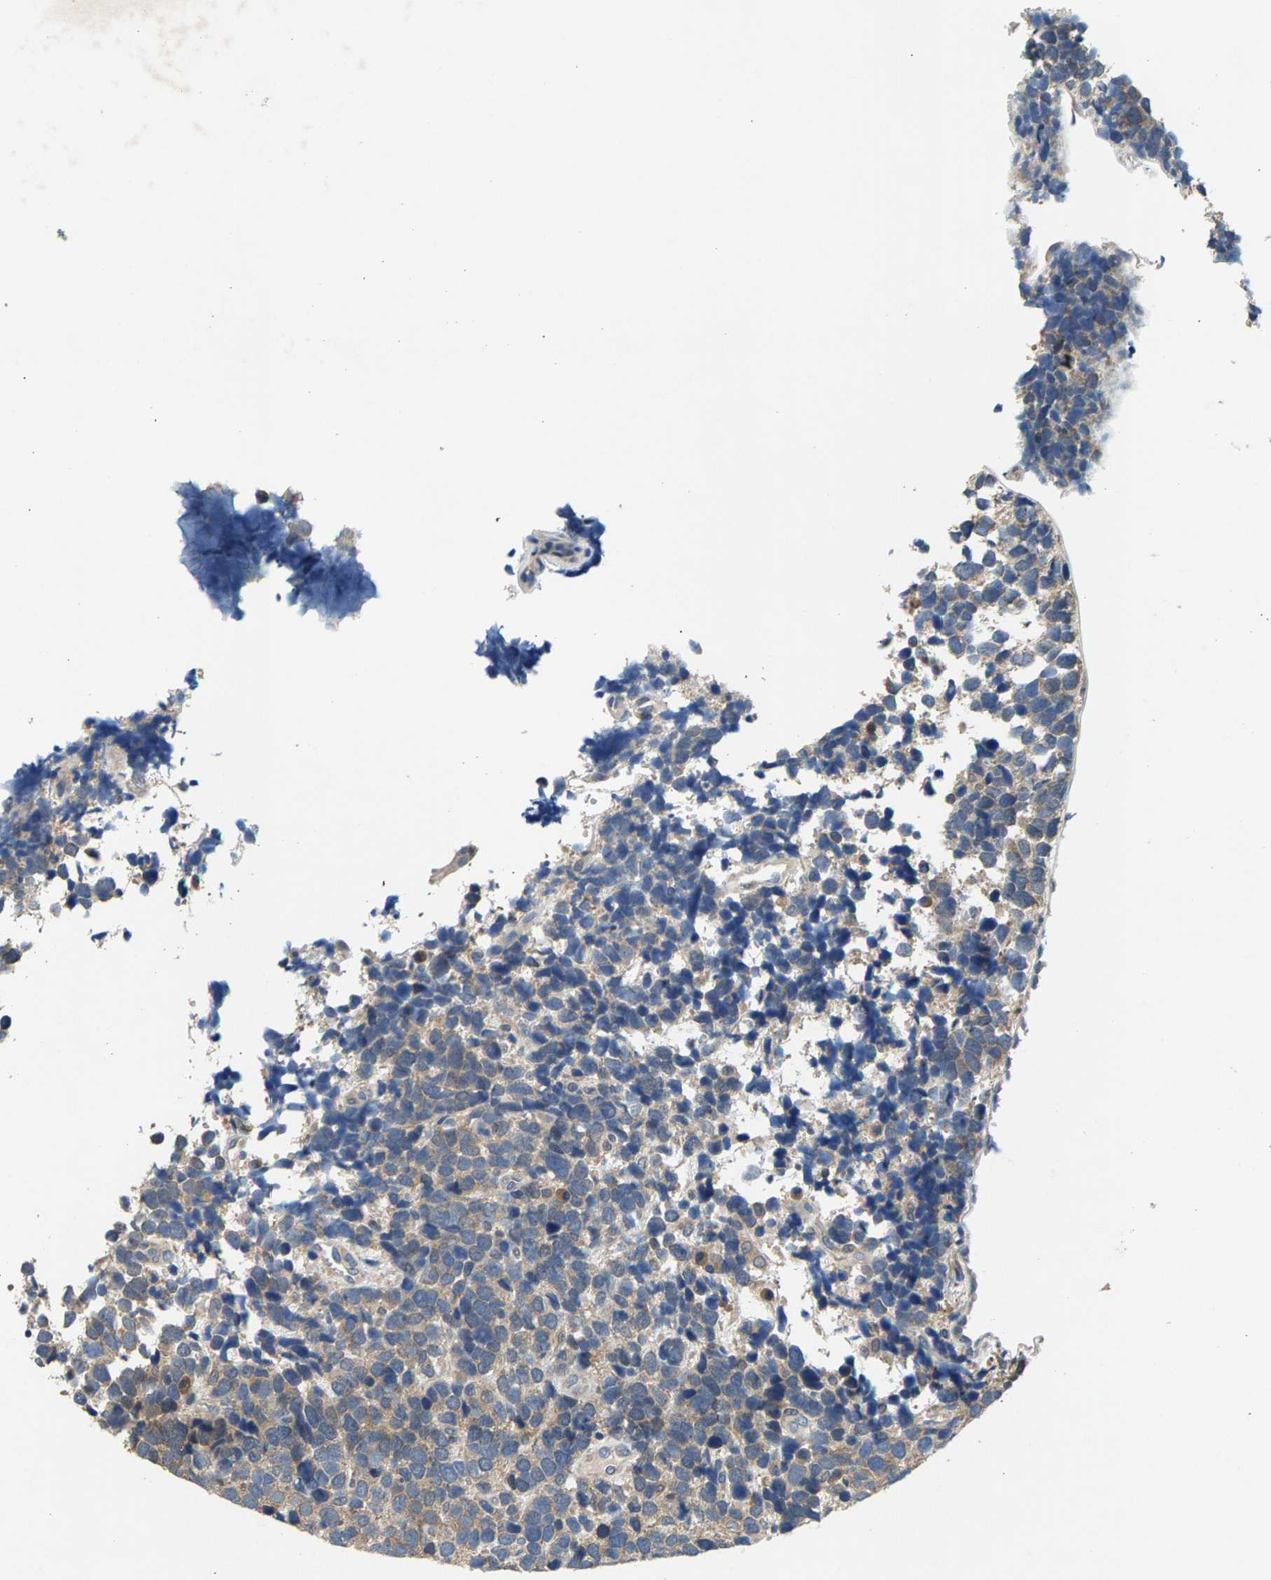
{"staining": {"intensity": "weak", "quantity": ">75%", "location": "cytoplasmic/membranous"}, "tissue": "urothelial cancer", "cell_type": "Tumor cells", "image_type": "cancer", "snomed": [{"axis": "morphology", "description": "Urothelial carcinoma, High grade"}, {"axis": "topography", "description": "Urinary bladder"}], "caption": "About >75% of tumor cells in urothelial cancer display weak cytoplasmic/membranous protein expression as visualized by brown immunohistochemical staining.", "gene": "NT5C", "patient": {"sex": "female", "age": 82}}